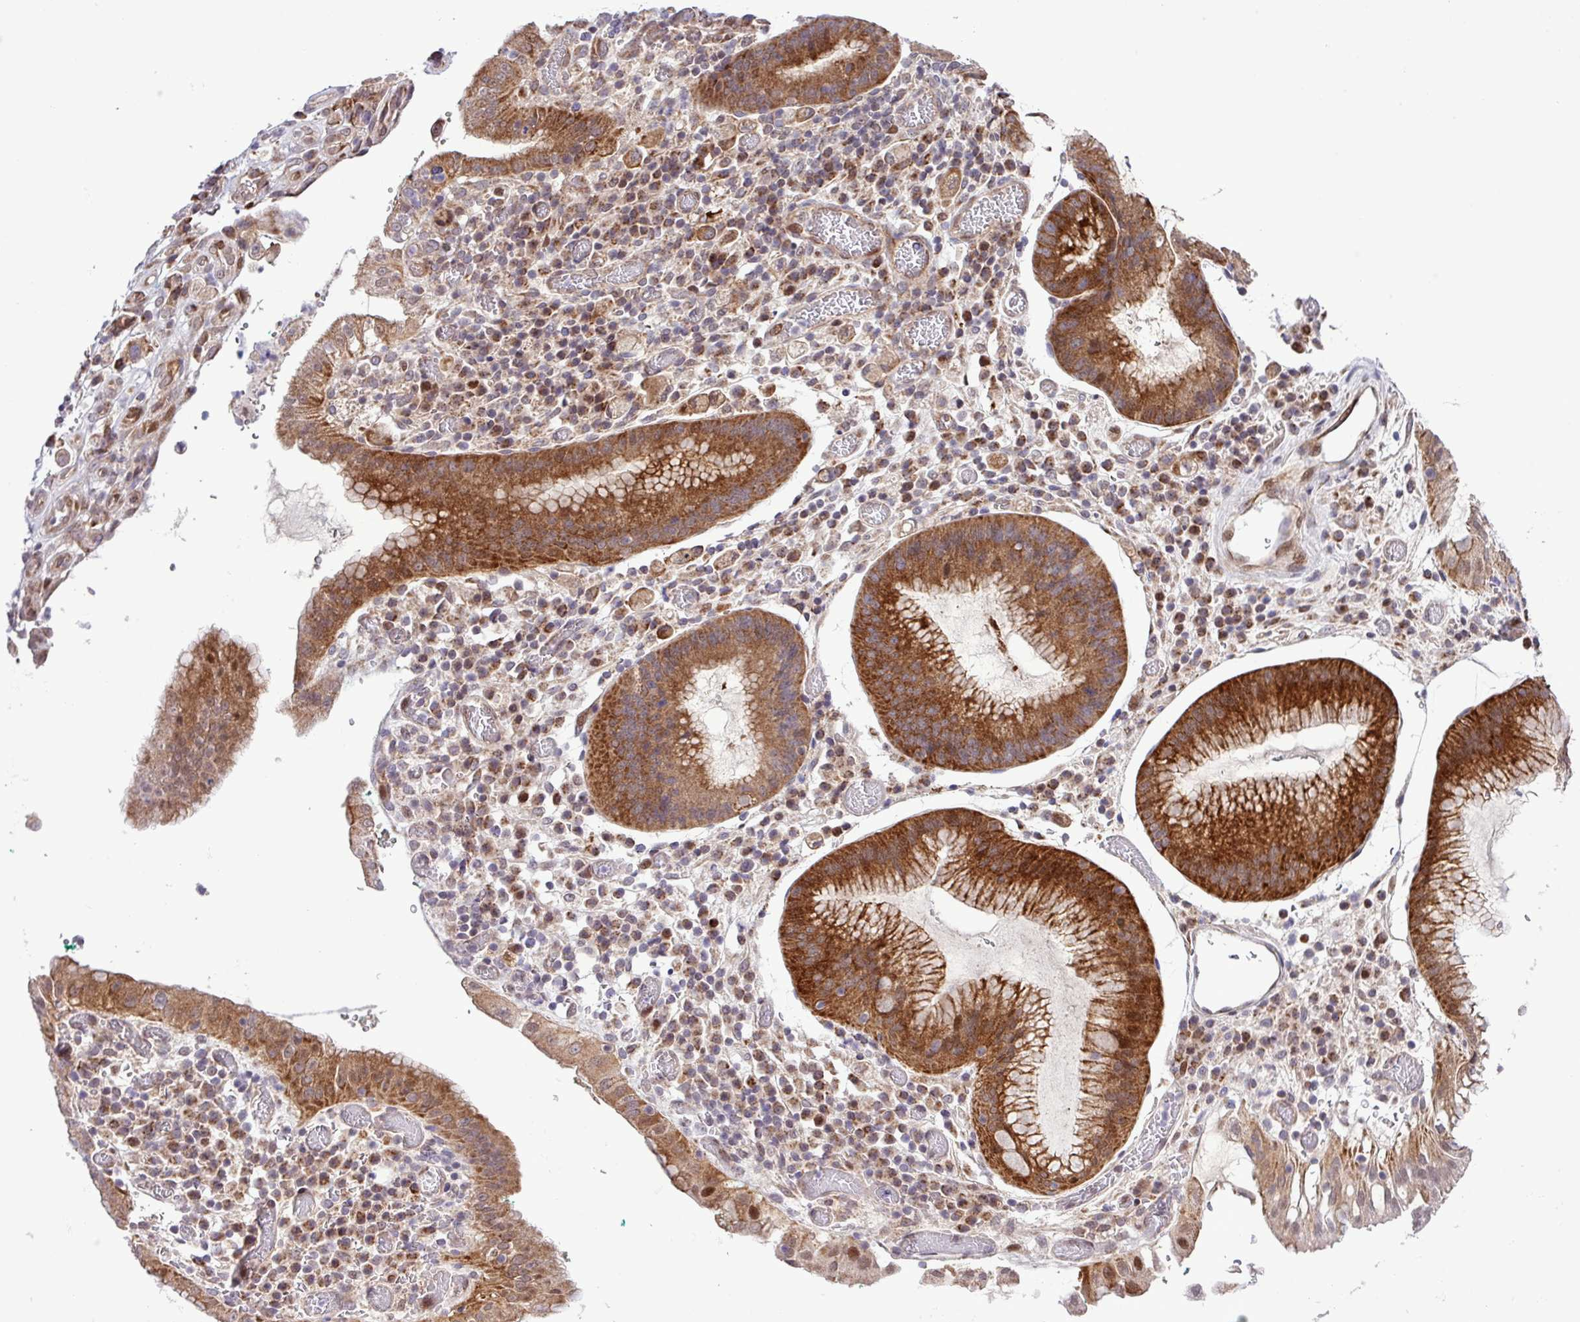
{"staining": {"intensity": "strong", "quantity": ">75%", "location": "cytoplasmic/membranous"}, "tissue": "stomach cancer", "cell_type": "Tumor cells", "image_type": "cancer", "snomed": [{"axis": "morphology", "description": "Adenocarcinoma, NOS"}, {"axis": "topography", "description": "Stomach"}], "caption": "Immunohistochemistry (IHC) (DAB) staining of stomach cancer shows strong cytoplasmic/membranous protein positivity in about >75% of tumor cells.", "gene": "B3GNT9", "patient": {"sex": "male", "age": 77}}